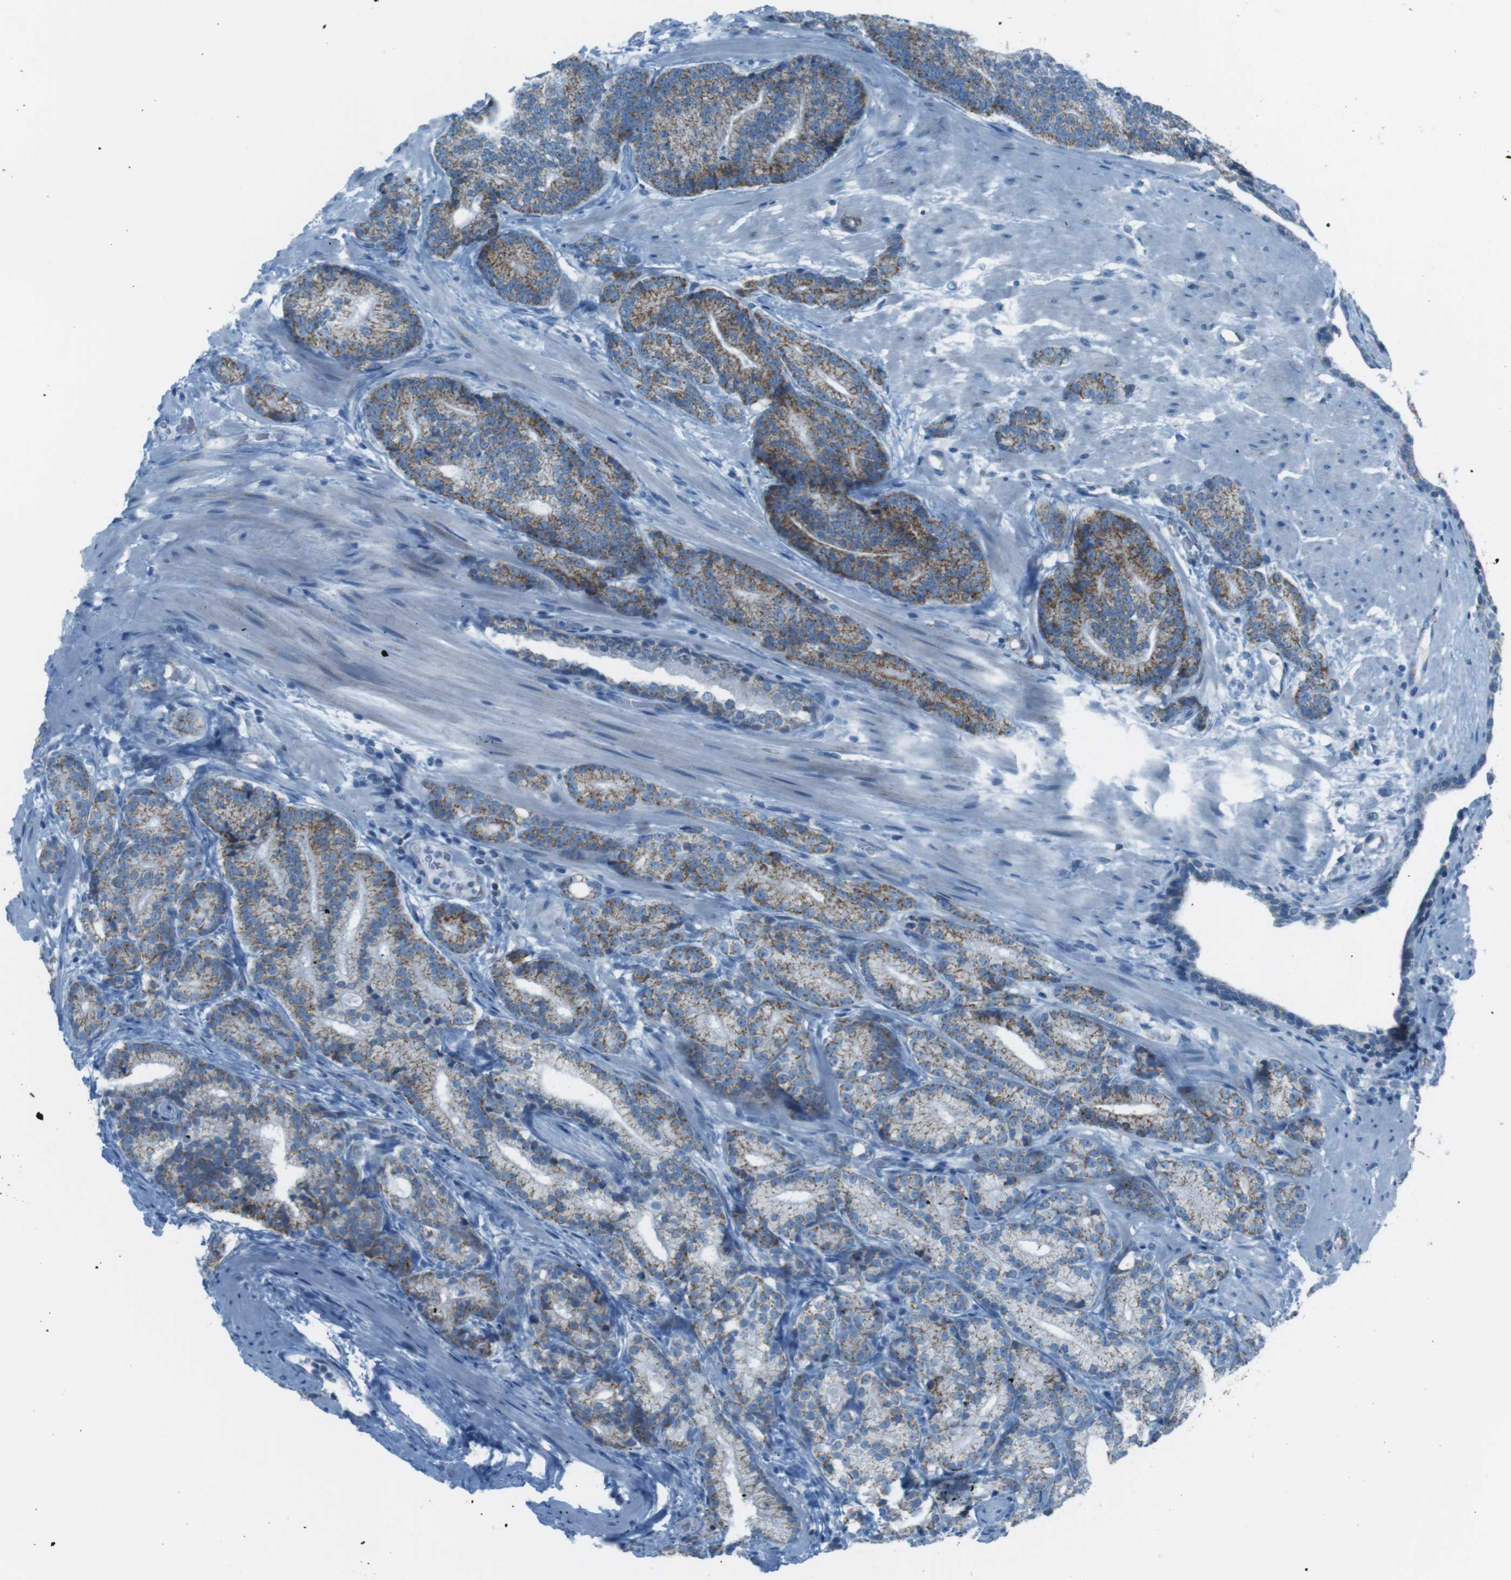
{"staining": {"intensity": "moderate", "quantity": "25%-75%", "location": "cytoplasmic/membranous"}, "tissue": "prostate cancer", "cell_type": "Tumor cells", "image_type": "cancer", "snomed": [{"axis": "morphology", "description": "Adenocarcinoma, High grade"}, {"axis": "topography", "description": "Prostate"}], "caption": "Brown immunohistochemical staining in human high-grade adenocarcinoma (prostate) demonstrates moderate cytoplasmic/membranous staining in approximately 25%-75% of tumor cells.", "gene": "DNAJA3", "patient": {"sex": "male", "age": 61}}